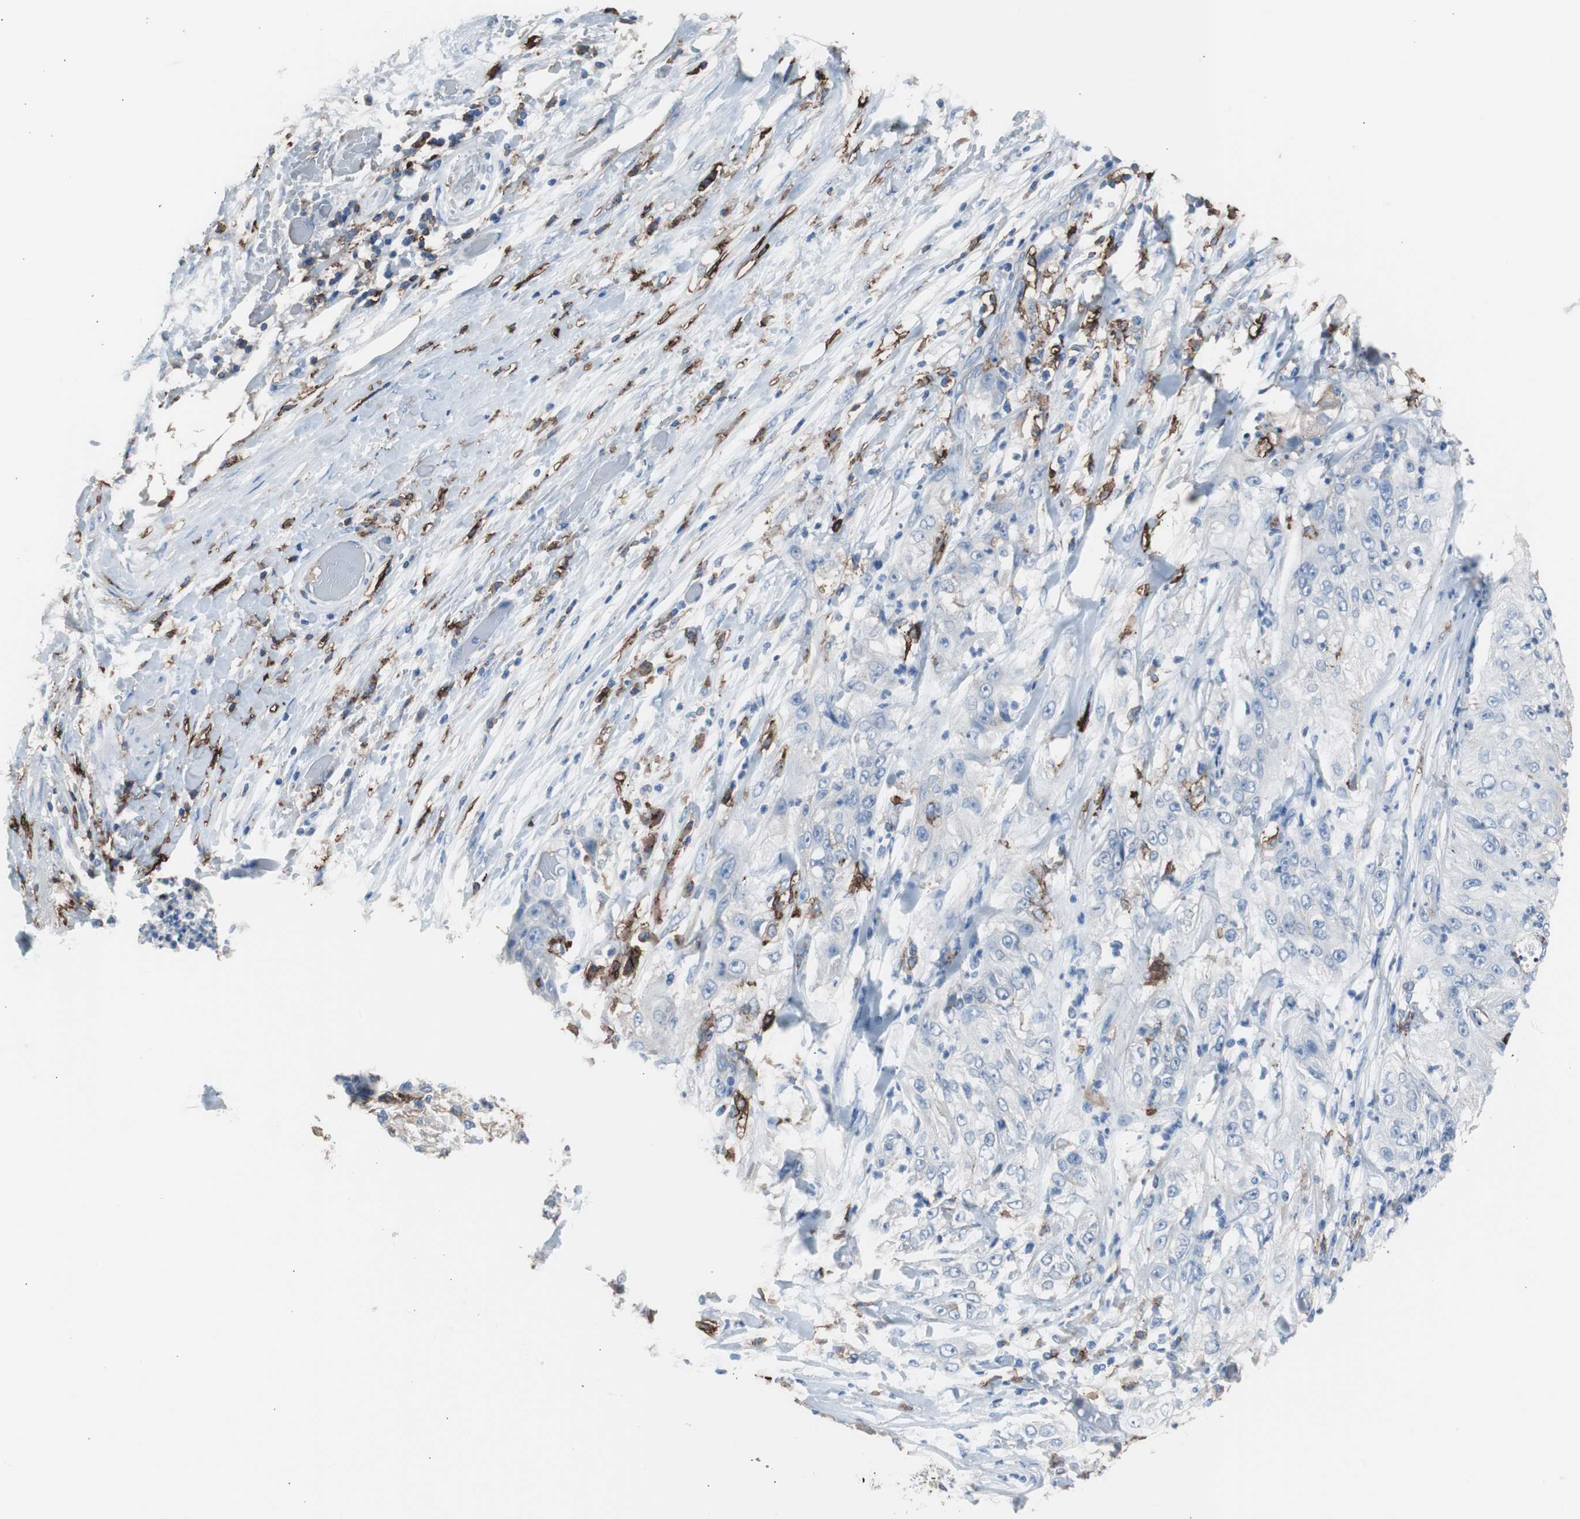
{"staining": {"intensity": "negative", "quantity": "none", "location": "none"}, "tissue": "lung cancer", "cell_type": "Tumor cells", "image_type": "cancer", "snomed": [{"axis": "morphology", "description": "Inflammation, NOS"}, {"axis": "morphology", "description": "Squamous cell carcinoma, NOS"}, {"axis": "topography", "description": "Lymph node"}, {"axis": "topography", "description": "Soft tissue"}, {"axis": "topography", "description": "Lung"}], "caption": "Protein analysis of lung cancer (squamous cell carcinoma) shows no significant expression in tumor cells.", "gene": "FCGR2B", "patient": {"sex": "male", "age": 66}}